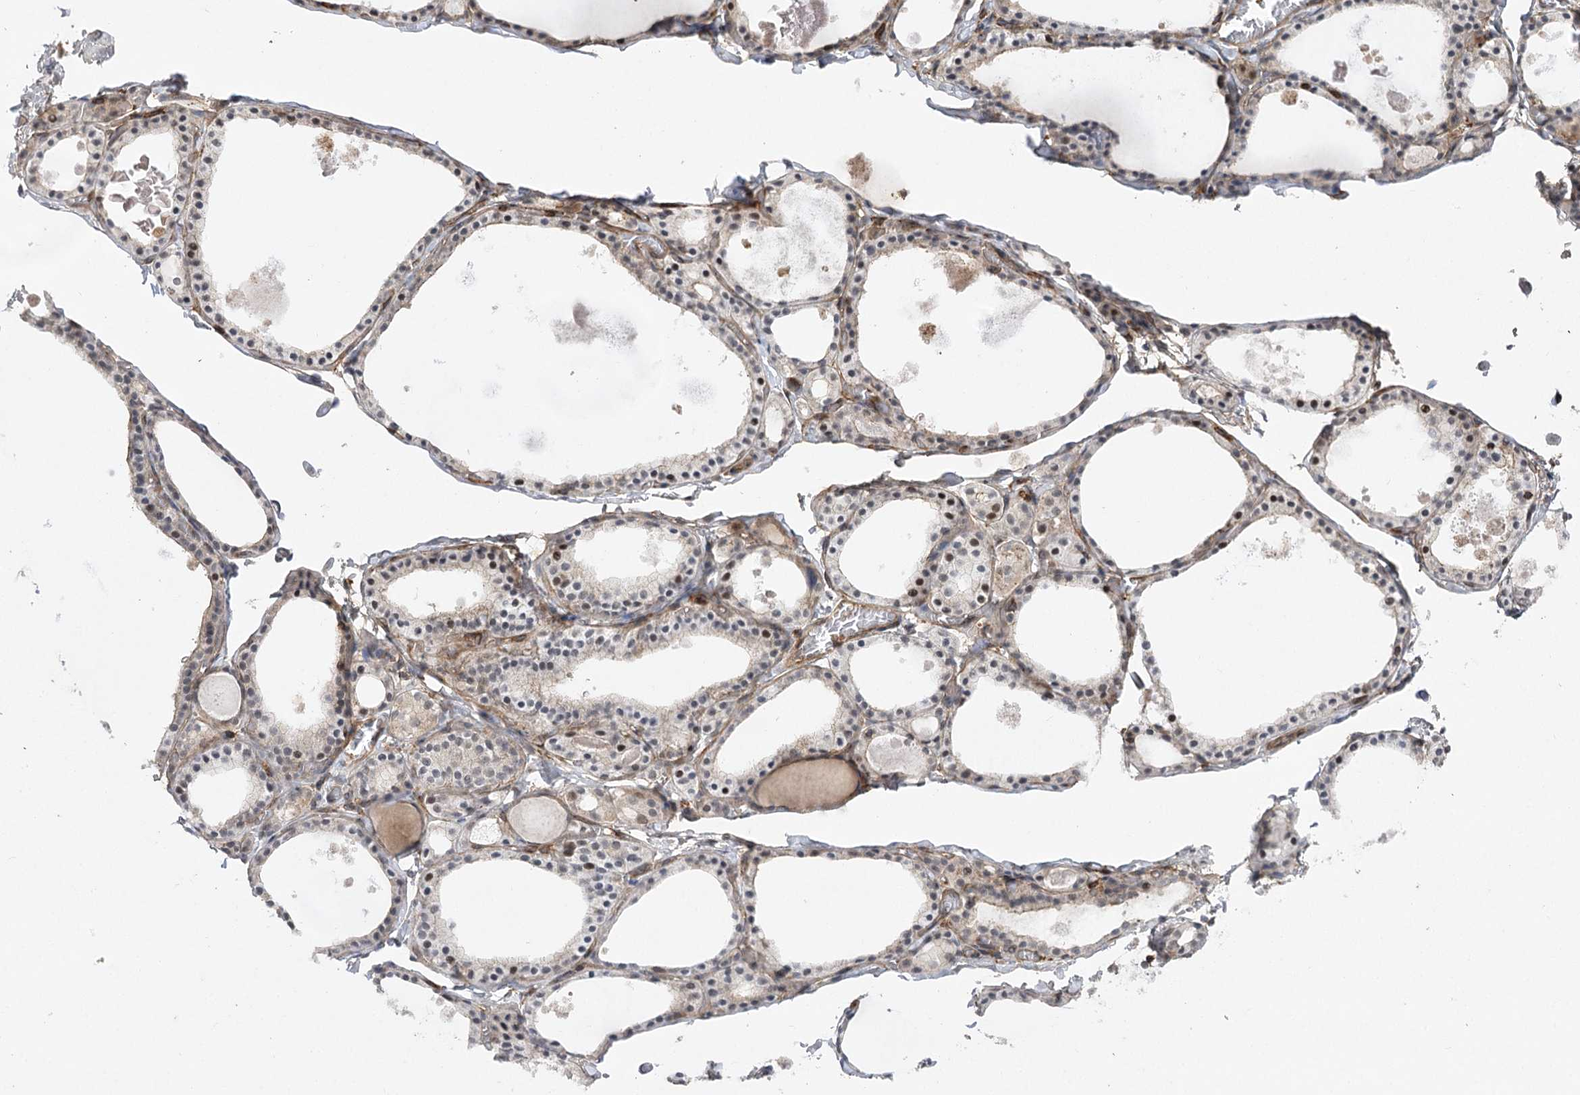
{"staining": {"intensity": "moderate", "quantity": "<25%", "location": "nuclear"}, "tissue": "thyroid gland", "cell_type": "Glandular cells", "image_type": "normal", "snomed": [{"axis": "morphology", "description": "Normal tissue, NOS"}, {"axis": "topography", "description": "Thyroid gland"}], "caption": "The image shows staining of unremarkable thyroid gland, revealing moderate nuclear protein expression (brown color) within glandular cells.", "gene": "OBSL1", "patient": {"sex": "male", "age": 56}}